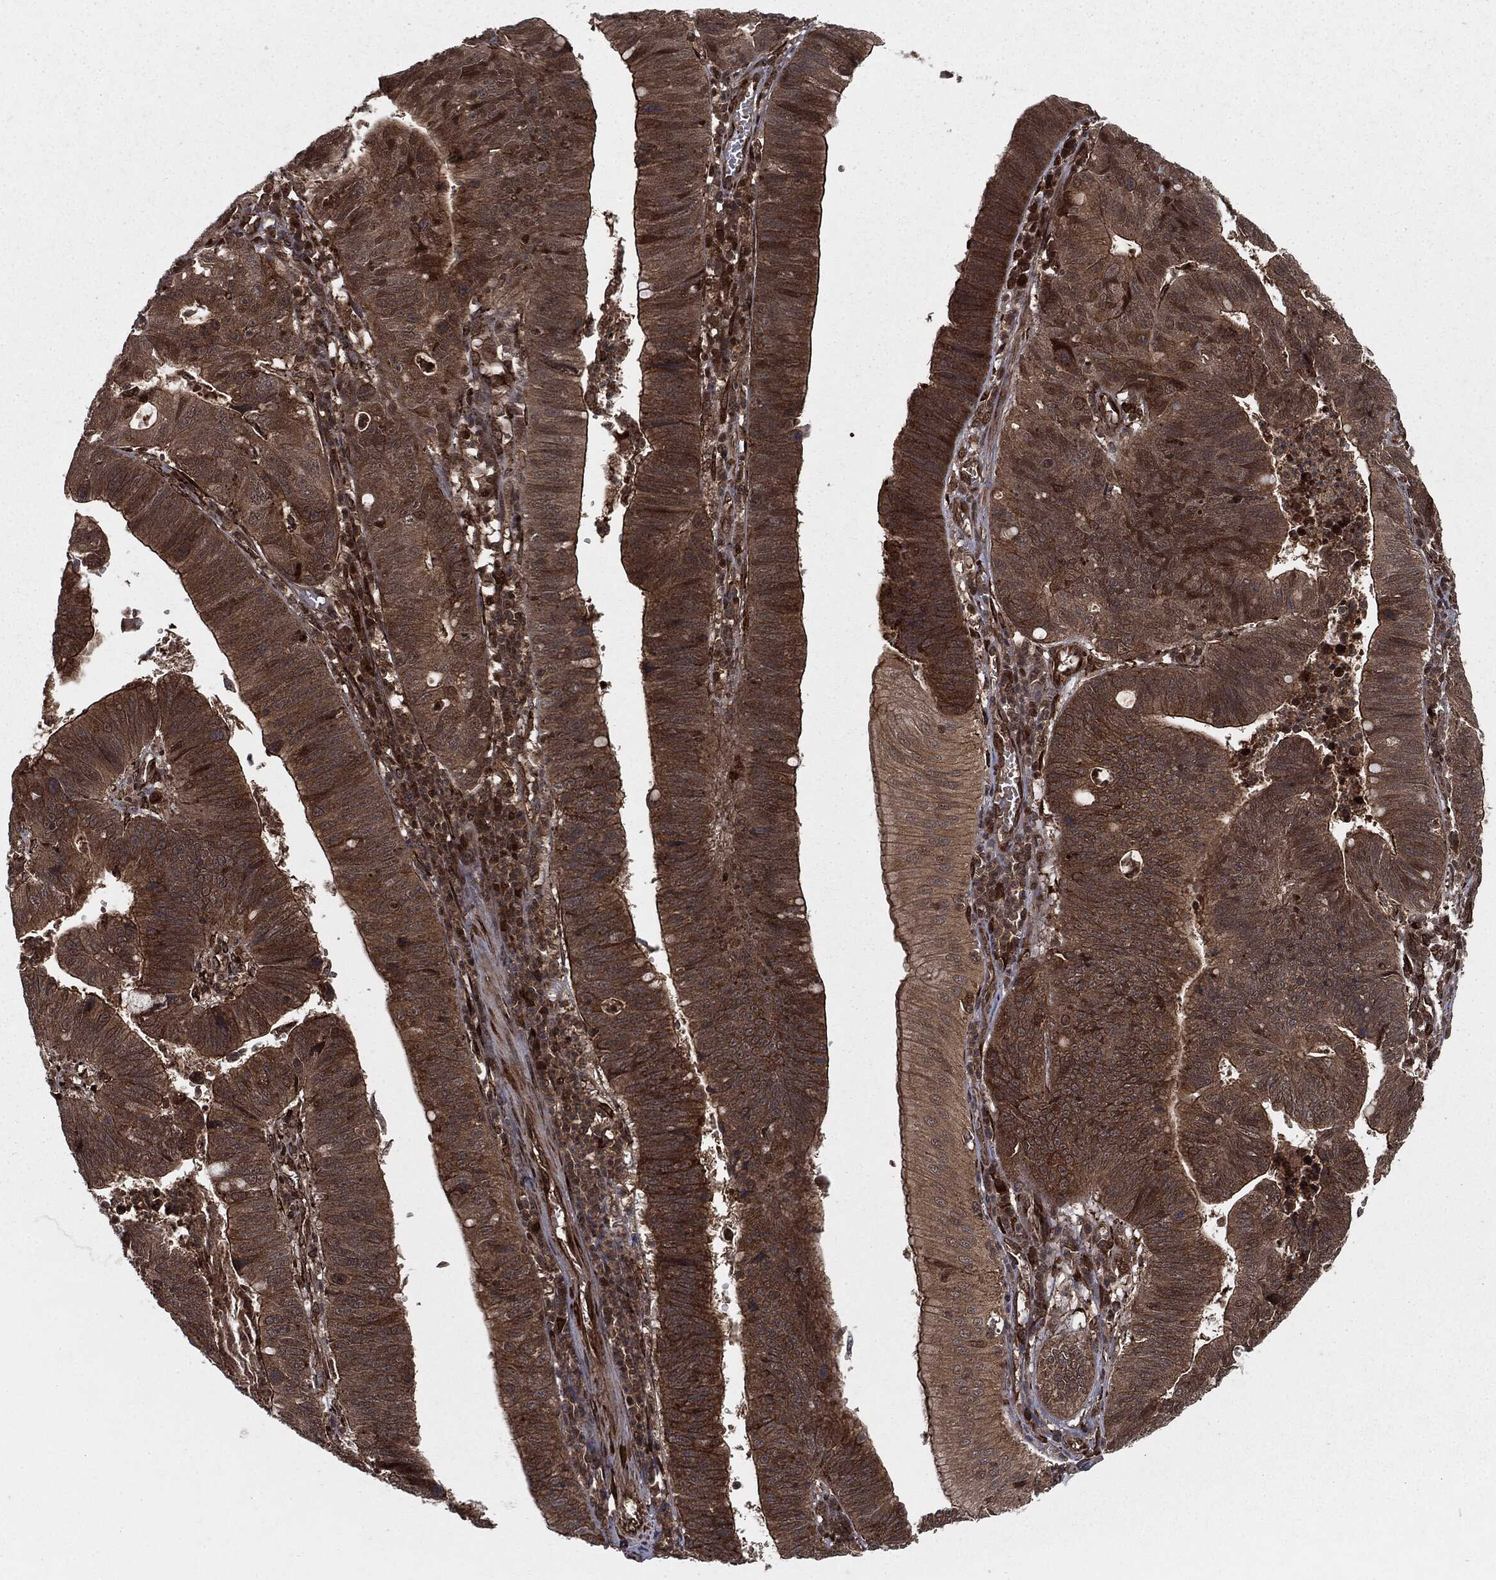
{"staining": {"intensity": "strong", "quantity": "<25%", "location": "cytoplasmic/membranous"}, "tissue": "stomach cancer", "cell_type": "Tumor cells", "image_type": "cancer", "snomed": [{"axis": "morphology", "description": "Adenocarcinoma, NOS"}, {"axis": "topography", "description": "Stomach"}], "caption": "IHC (DAB (3,3'-diaminobenzidine)) staining of adenocarcinoma (stomach) reveals strong cytoplasmic/membranous protein positivity in about <25% of tumor cells.", "gene": "RANBP9", "patient": {"sex": "male", "age": 59}}